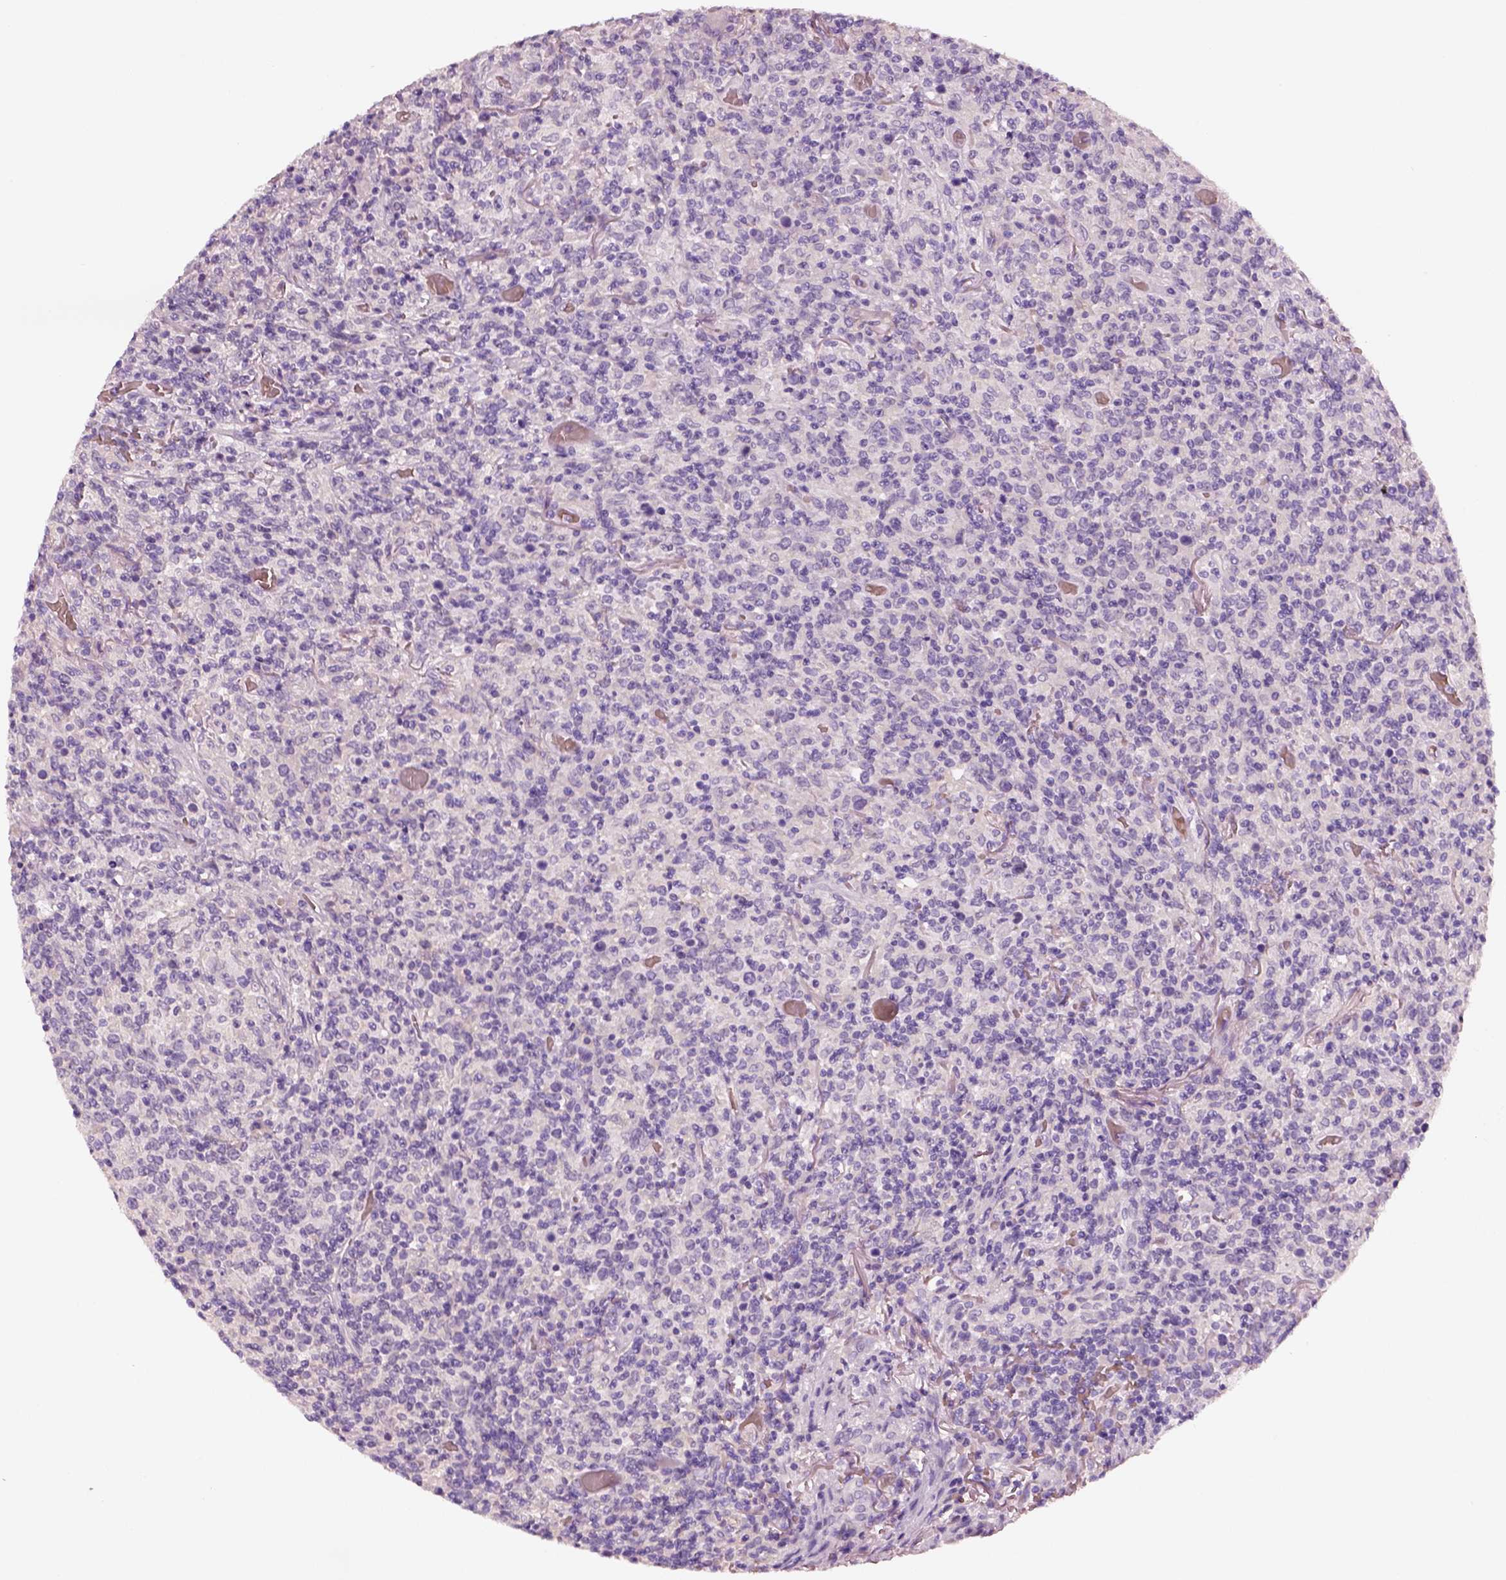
{"staining": {"intensity": "negative", "quantity": "none", "location": "none"}, "tissue": "lymphoma", "cell_type": "Tumor cells", "image_type": "cancer", "snomed": [{"axis": "morphology", "description": "Malignant lymphoma, non-Hodgkin's type, High grade"}, {"axis": "topography", "description": "Lung"}], "caption": "Tumor cells are negative for brown protein staining in high-grade malignant lymphoma, non-Hodgkin's type.", "gene": "ELSPBP1", "patient": {"sex": "male", "age": 79}}